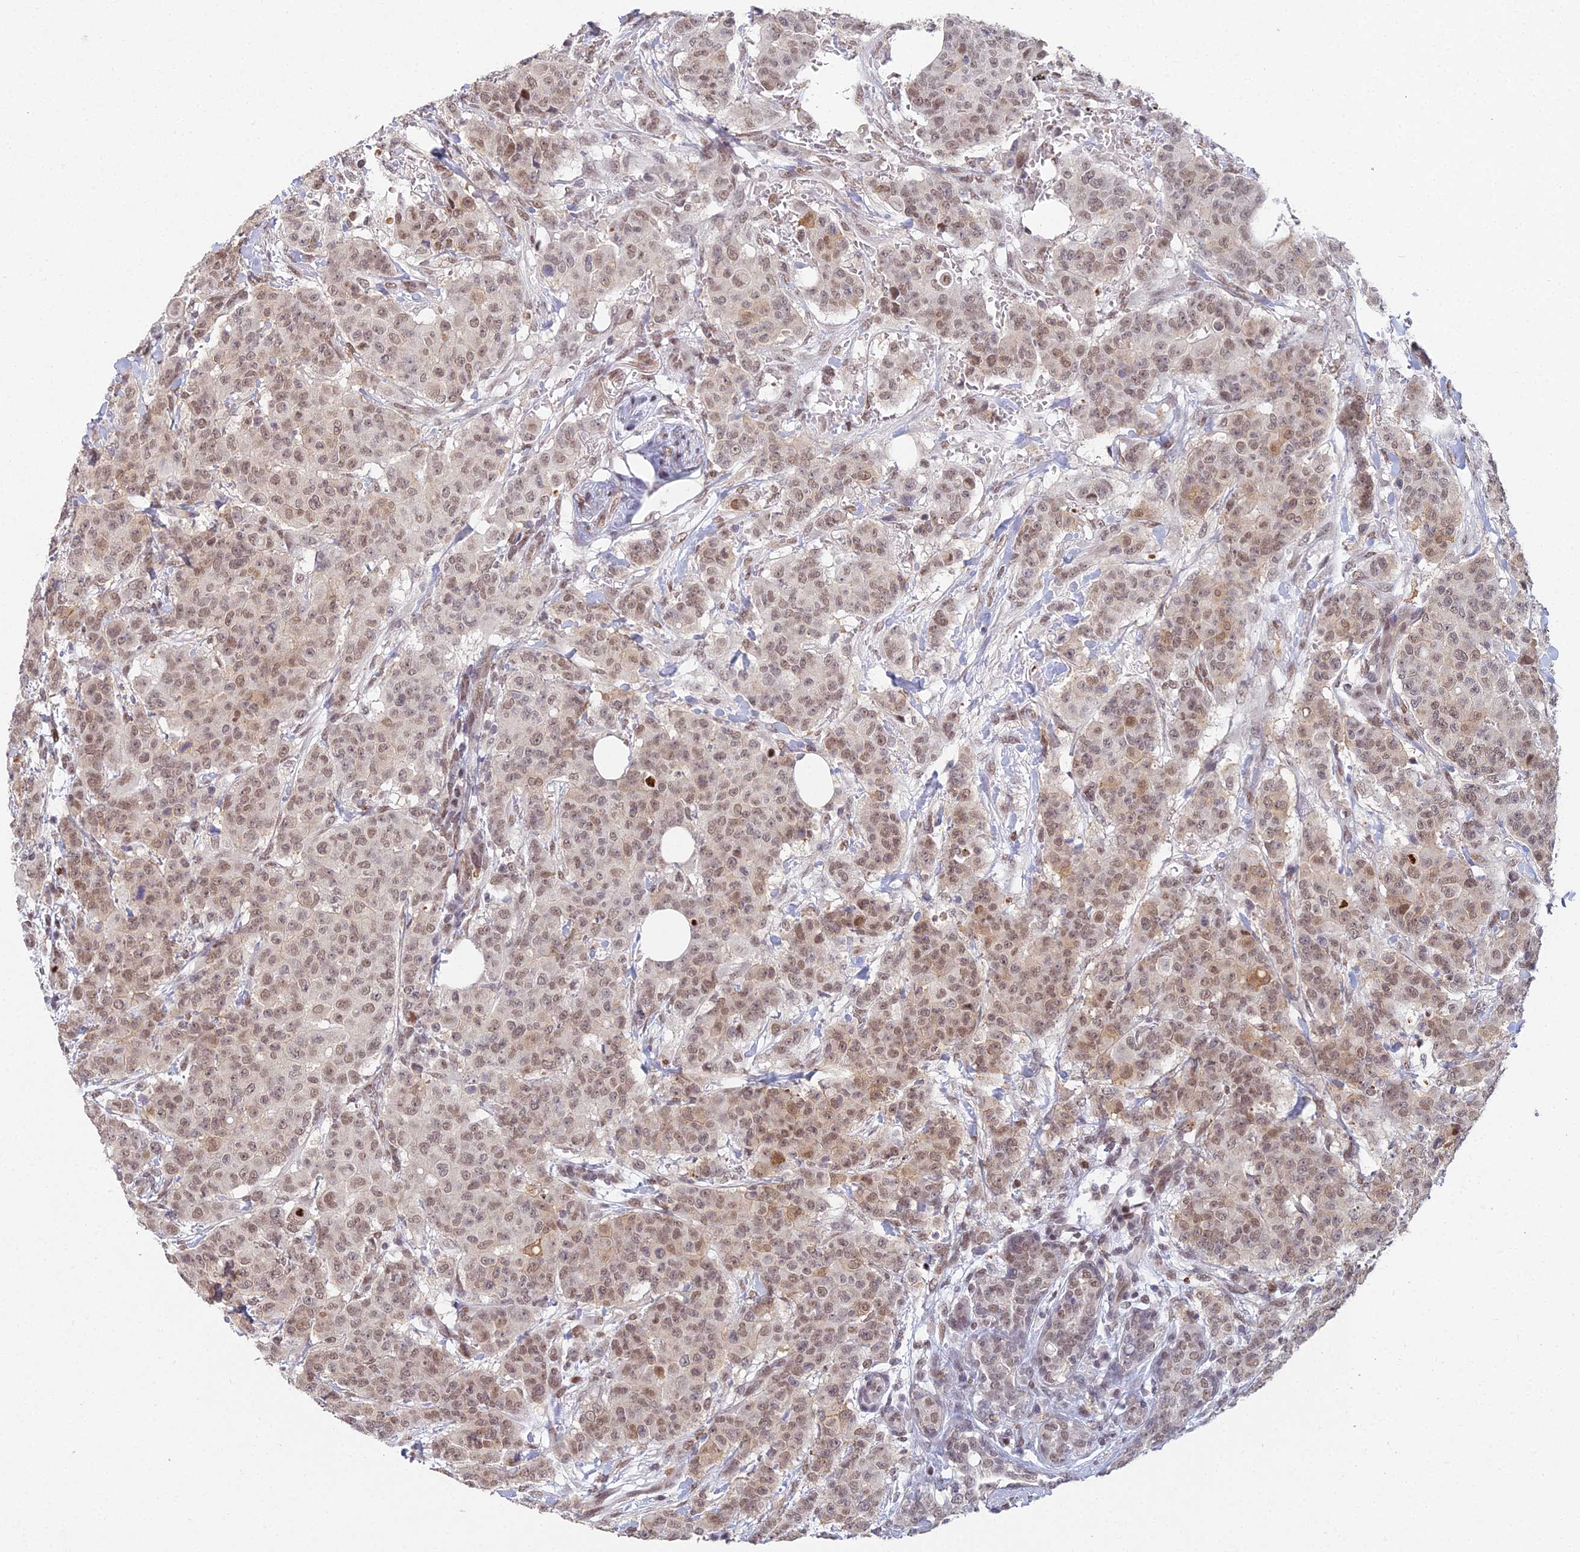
{"staining": {"intensity": "moderate", "quantity": ">75%", "location": "nuclear"}, "tissue": "breast cancer", "cell_type": "Tumor cells", "image_type": "cancer", "snomed": [{"axis": "morphology", "description": "Duct carcinoma"}, {"axis": "topography", "description": "Breast"}], "caption": "Immunohistochemistry (IHC) image of neoplastic tissue: intraductal carcinoma (breast) stained using IHC reveals medium levels of moderate protein expression localized specifically in the nuclear of tumor cells, appearing as a nuclear brown color.", "gene": "ABHD17A", "patient": {"sex": "female", "age": 40}}